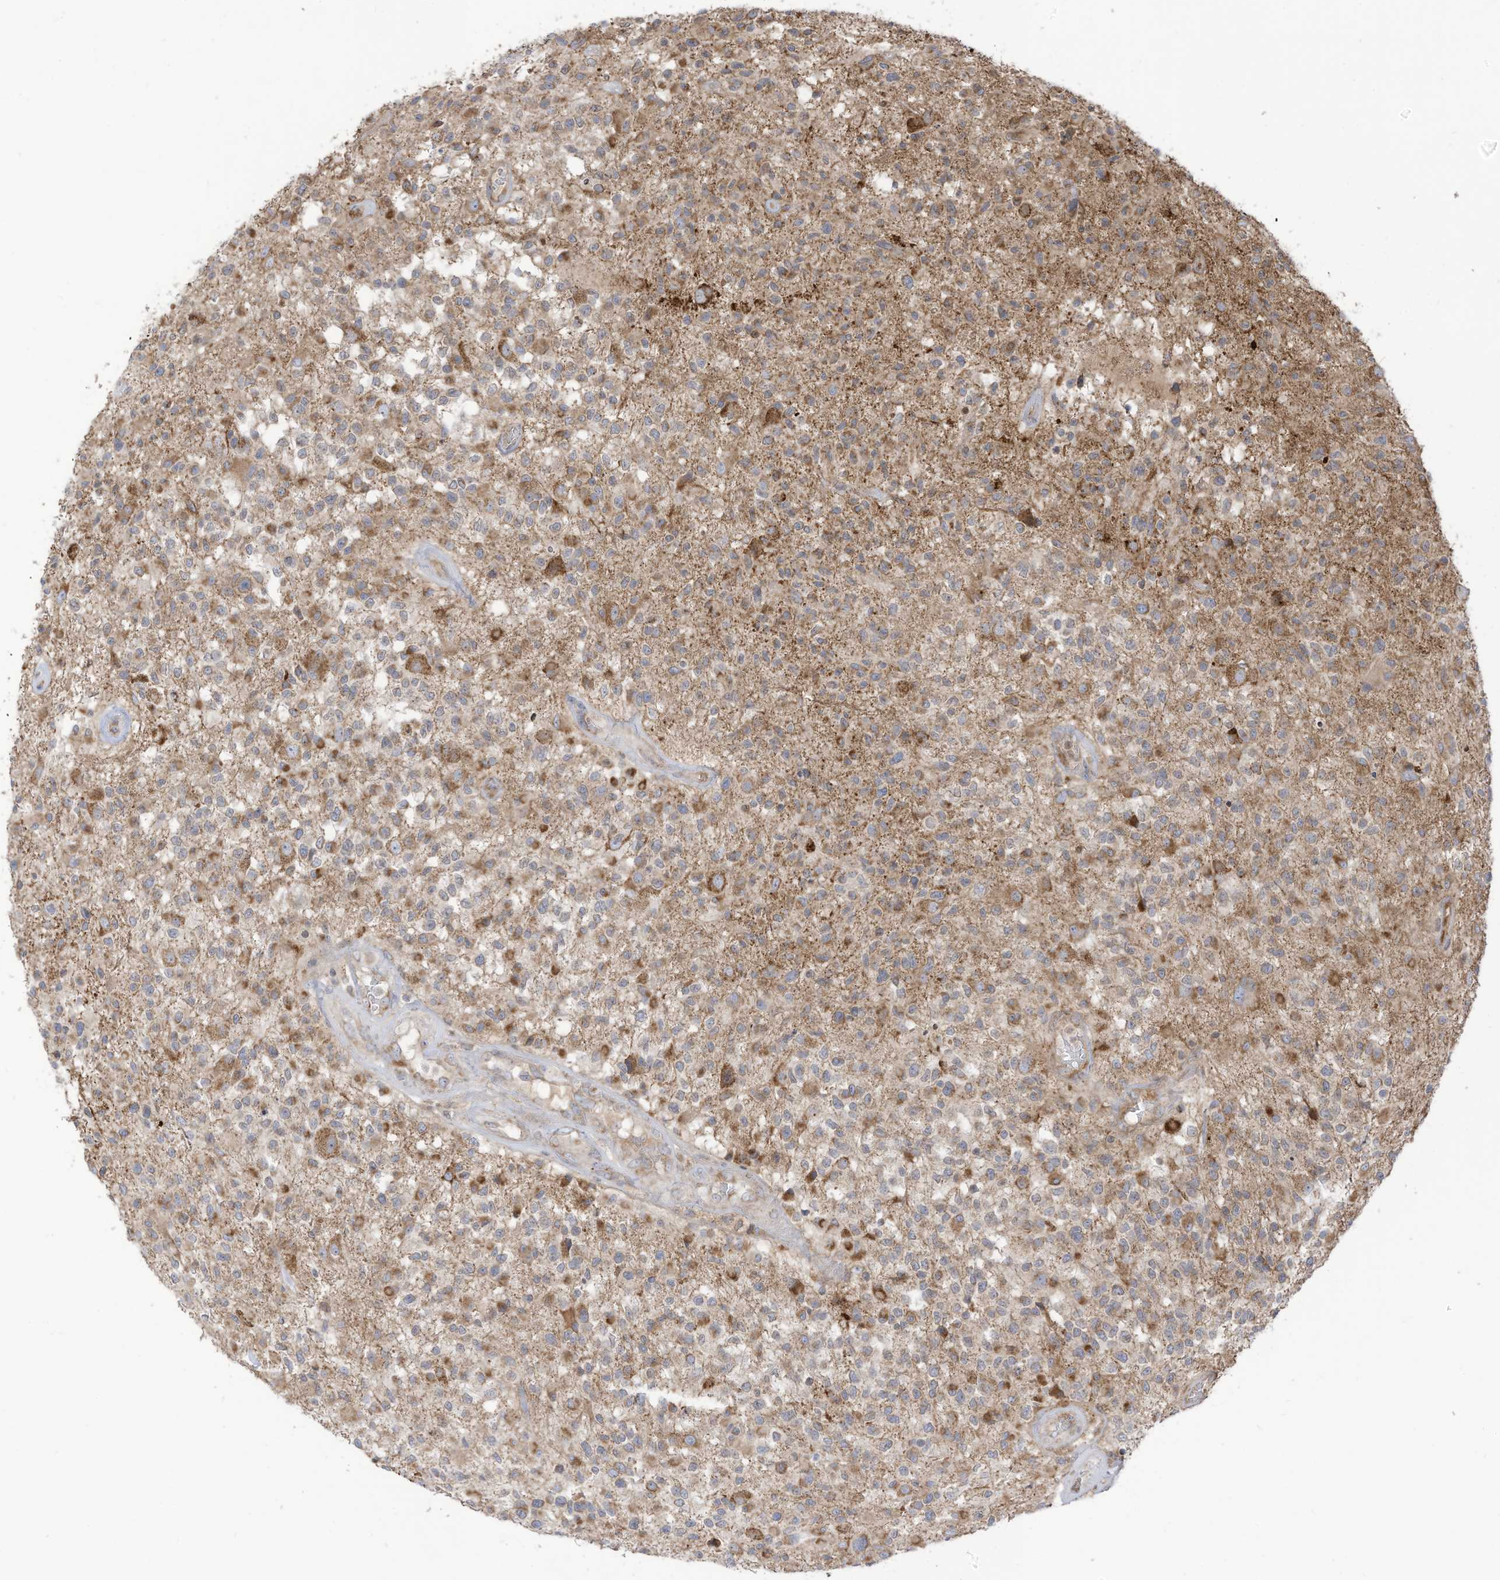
{"staining": {"intensity": "moderate", "quantity": "25%-75%", "location": "cytoplasmic/membranous"}, "tissue": "glioma", "cell_type": "Tumor cells", "image_type": "cancer", "snomed": [{"axis": "morphology", "description": "Glioma, malignant, High grade"}, {"axis": "morphology", "description": "Glioblastoma, NOS"}, {"axis": "topography", "description": "Brain"}], "caption": "Protein expression analysis of human glioma reveals moderate cytoplasmic/membranous positivity in approximately 25%-75% of tumor cells. Using DAB (3,3'-diaminobenzidine) (brown) and hematoxylin (blue) stains, captured at high magnification using brightfield microscopy.", "gene": "CGAS", "patient": {"sex": "male", "age": 60}}